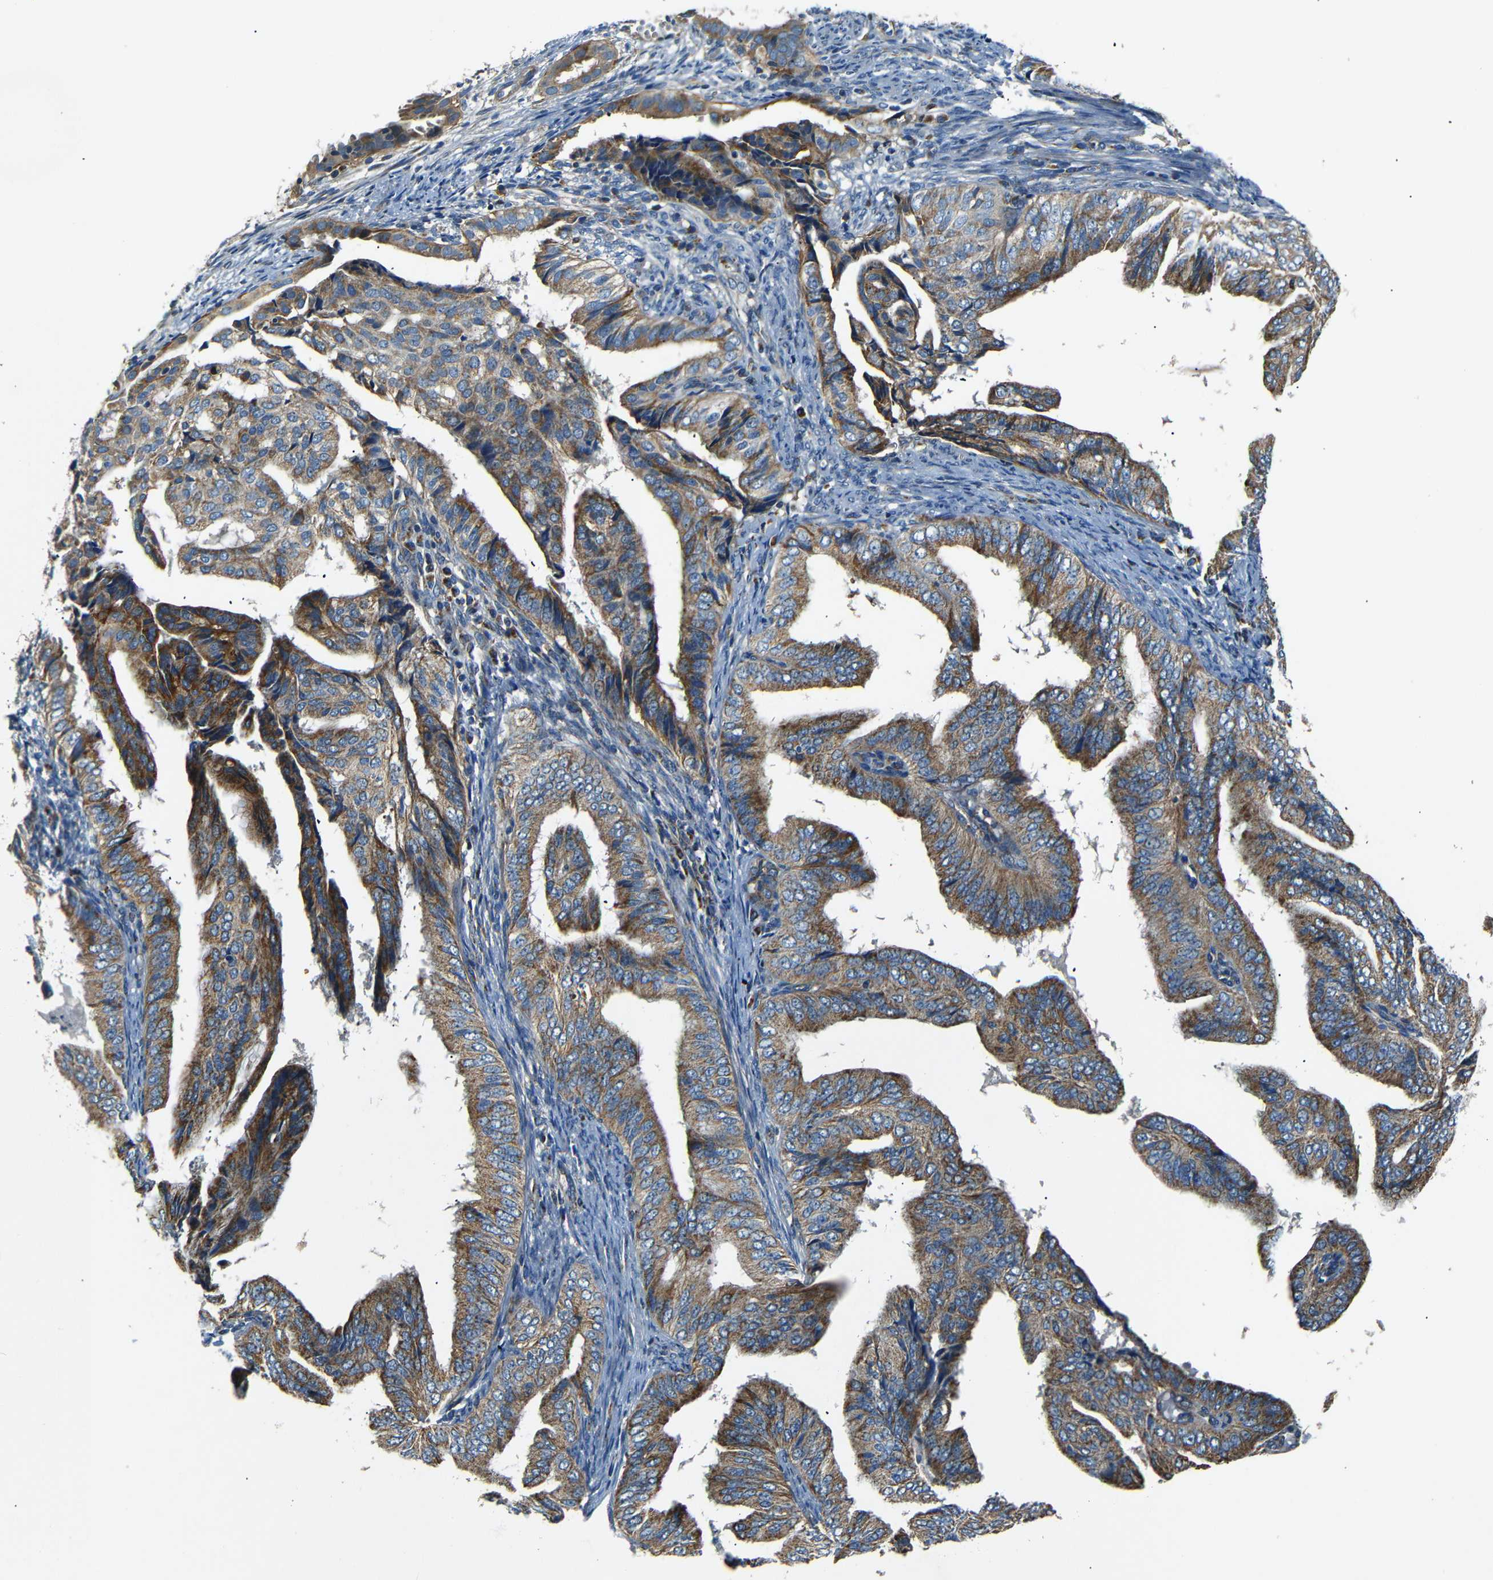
{"staining": {"intensity": "moderate", "quantity": ">75%", "location": "cytoplasmic/membranous"}, "tissue": "endometrial cancer", "cell_type": "Tumor cells", "image_type": "cancer", "snomed": [{"axis": "morphology", "description": "Adenocarcinoma, NOS"}, {"axis": "topography", "description": "Endometrium"}], "caption": "A high-resolution photomicrograph shows IHC staining of endometrial adenocarcinoma, which displays moderate cytoplasmic/membranous expression in approximately >75% of tumor cells.", "gene": "NETO2", "patient": {"sex": "female", "age": 58}}